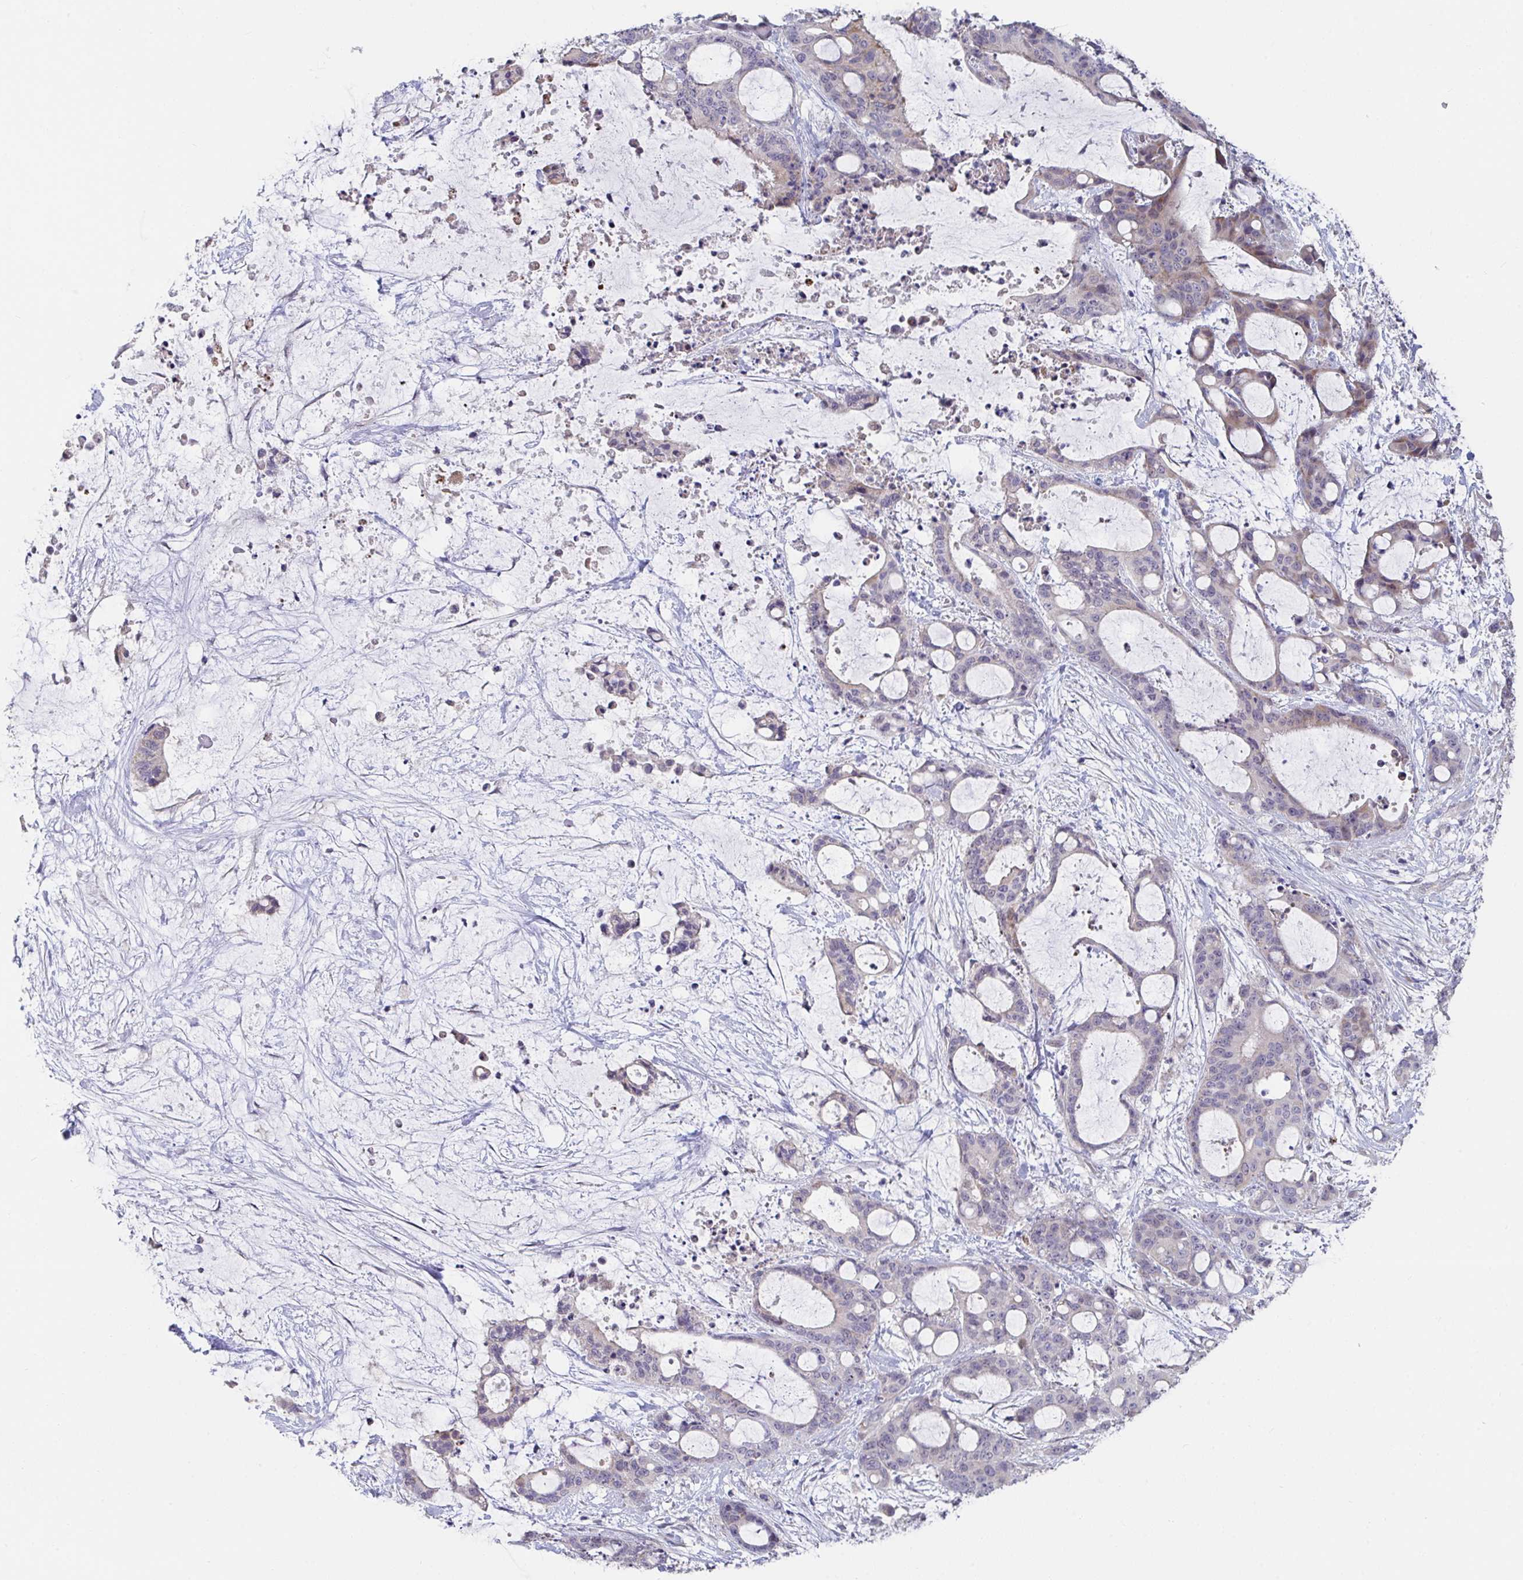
{"staining": {"intensity": "negative", "quantity": "none", "location": "none"}, "tissue": "liver cancer", "cell_type": "Tumor cells", "image_type": "cancer", "snomed": [{"axis": "morphology", "description": "Normal tissue, NOS"}, {"axis": "morphology", "description": "Cholangiocarcinoma"}, {"axis": "topography", "description": "Liver"}, {"axis": "topography", "description": "Peripheral nerve tissue"}], "caption": "High magnification brightfield microscopy of liver cholangiocarcinoma stained with DAB (brown) and counterstained with hematoxylin (blue): tumor cells show no significant staining. (DAB immunohistochemistry (IHC), high magnification).", "gene": "FAM156B", "patient": {"sex": "female", "age": 73}}